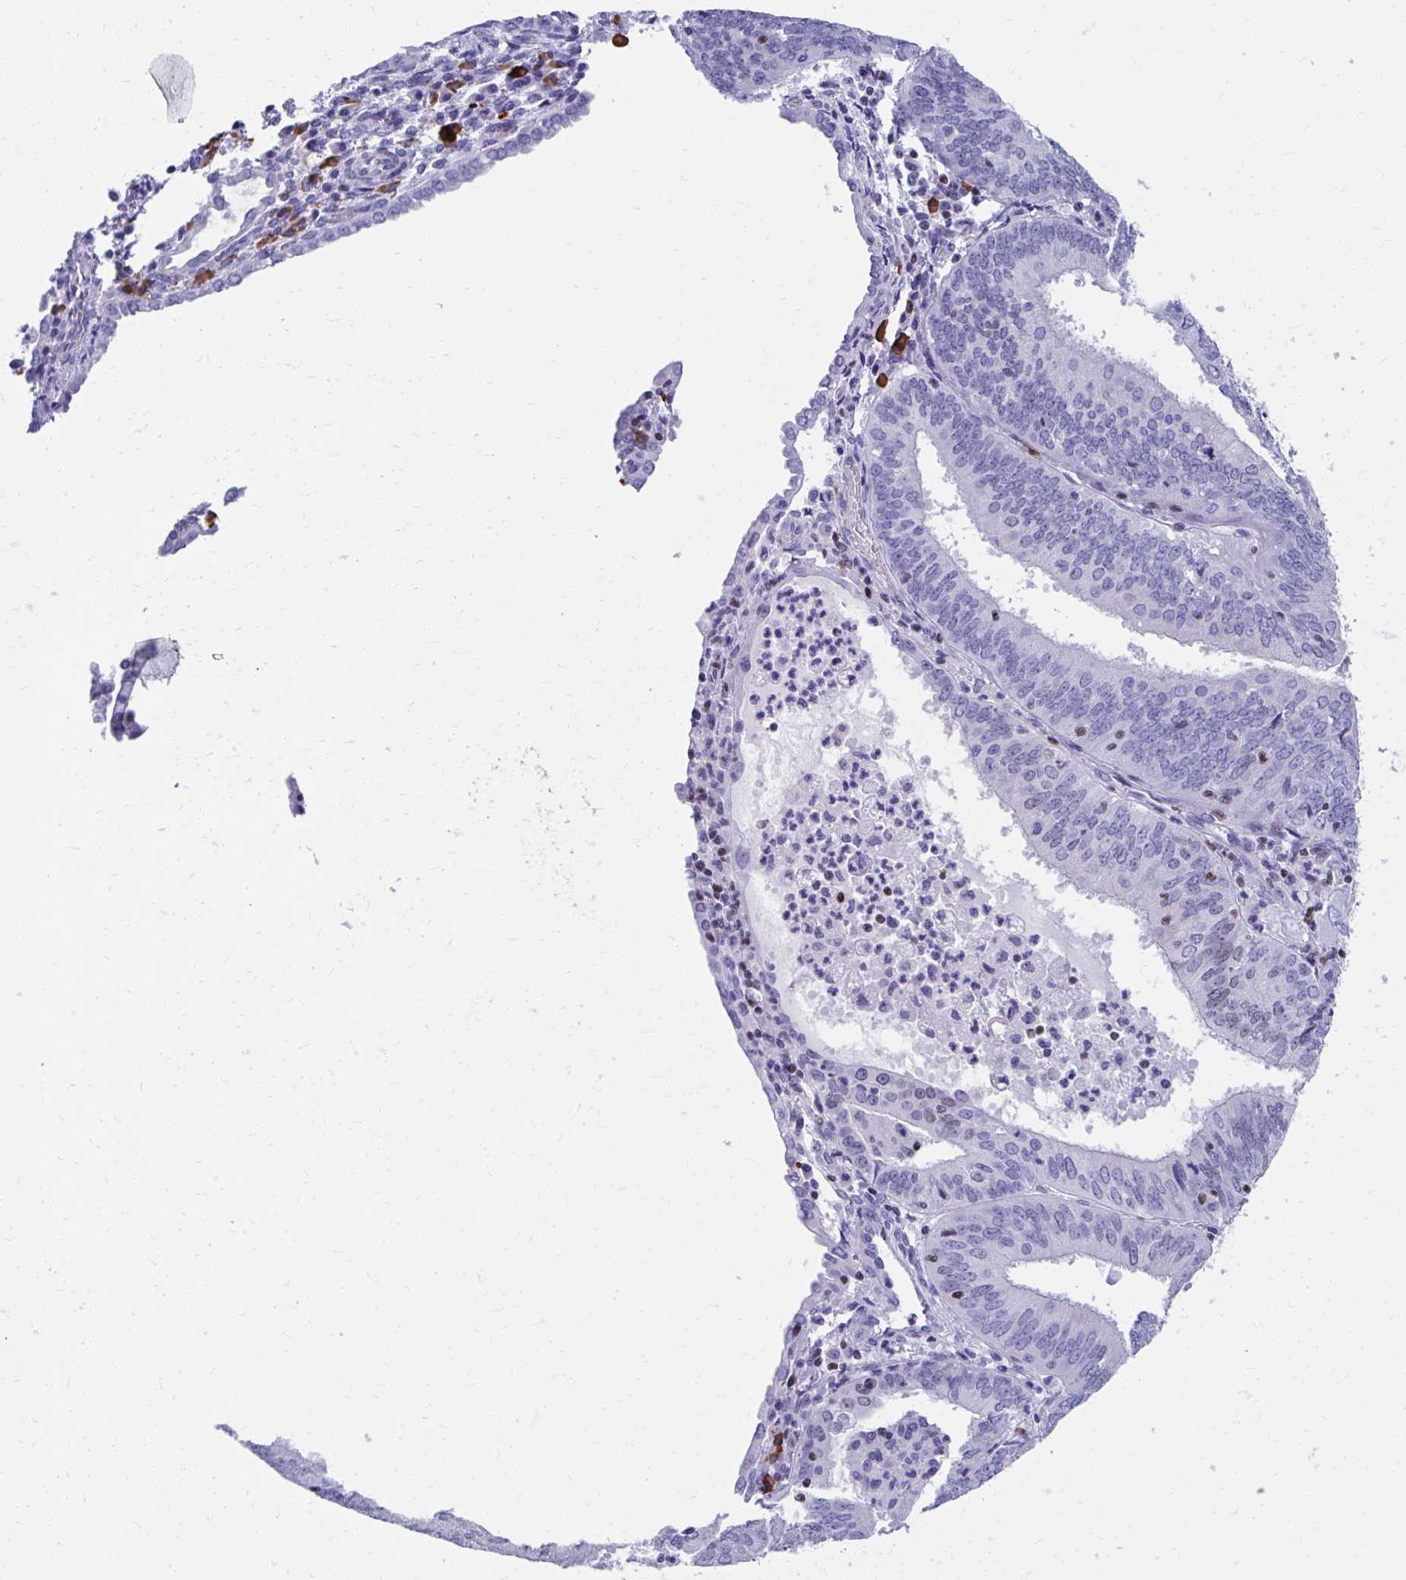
{"staining": {"intensity": "negative", "quantity": "none", "location": "none"}, "tissue": "cervical cancer", "cell_type": "Tumor cells", "image_type": "cancer", "snomed": [{"axis": "morphology", "description": "Adenocarcinoma, NOS"}, {"axis": "topography", "description": "Cervix"}], "caption": "High magnification brightfield microscopy of cervical adenocarcinoma stained with DAB (3,3'-diaminobenzidine) (brown) and counterstained with hematoxylin (blue): tumor cells show no significant positivity.", "gene": "RUNX3", "patient": {"sex": "female", "age": 56}}